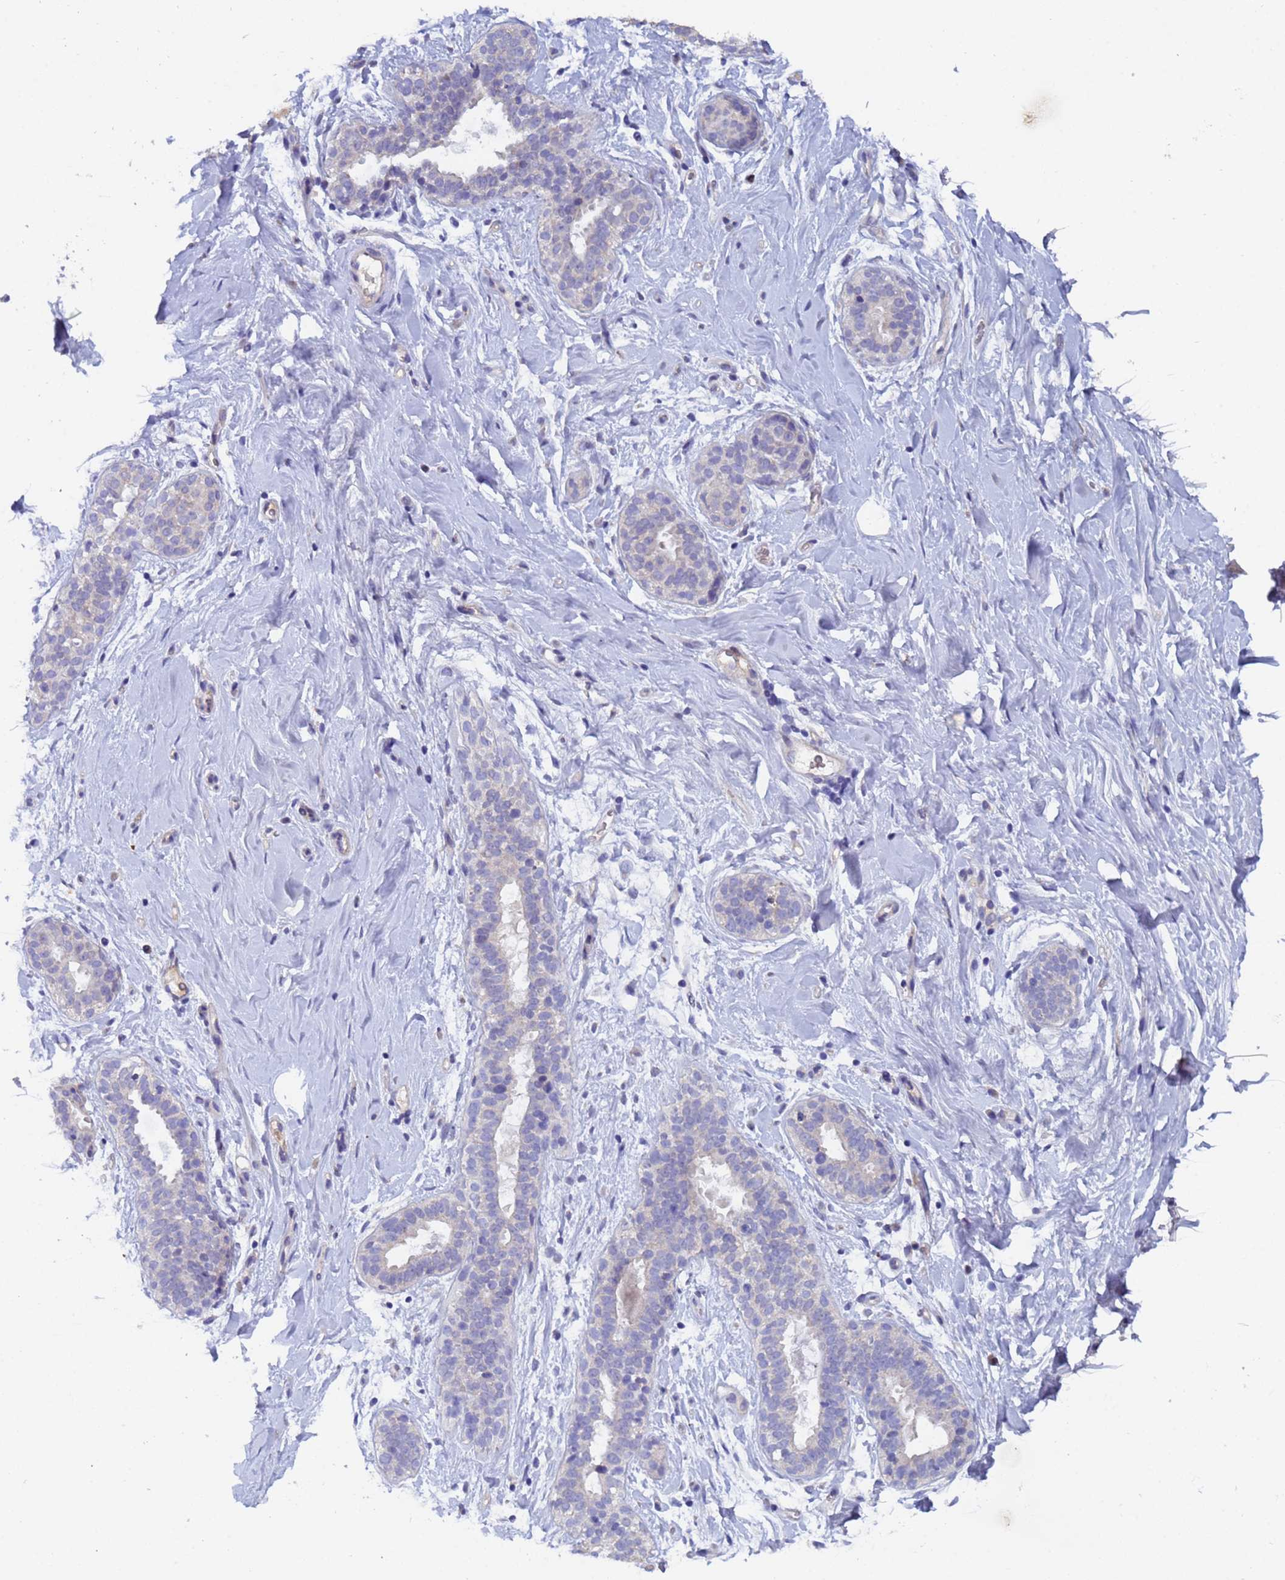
{"staining": {"intensity": "negative", "quantity": "none", "location": "none"}, "tissue": "adipose tissue", "cell_type": "Adipocytes", "image_type": "normal", "snomed": [{"axis": "morphology", "description": "Normal tissue, NOS"}, {"axis": "topography", "description": "Breast"}], "caption": "Adipocytes show no significant expression in normal adipose tissue. (Brightfield microscopy of DAB IHC at high magnification).", "gene": "IHO1", "patient": {"sex": "female", "age": 26}}